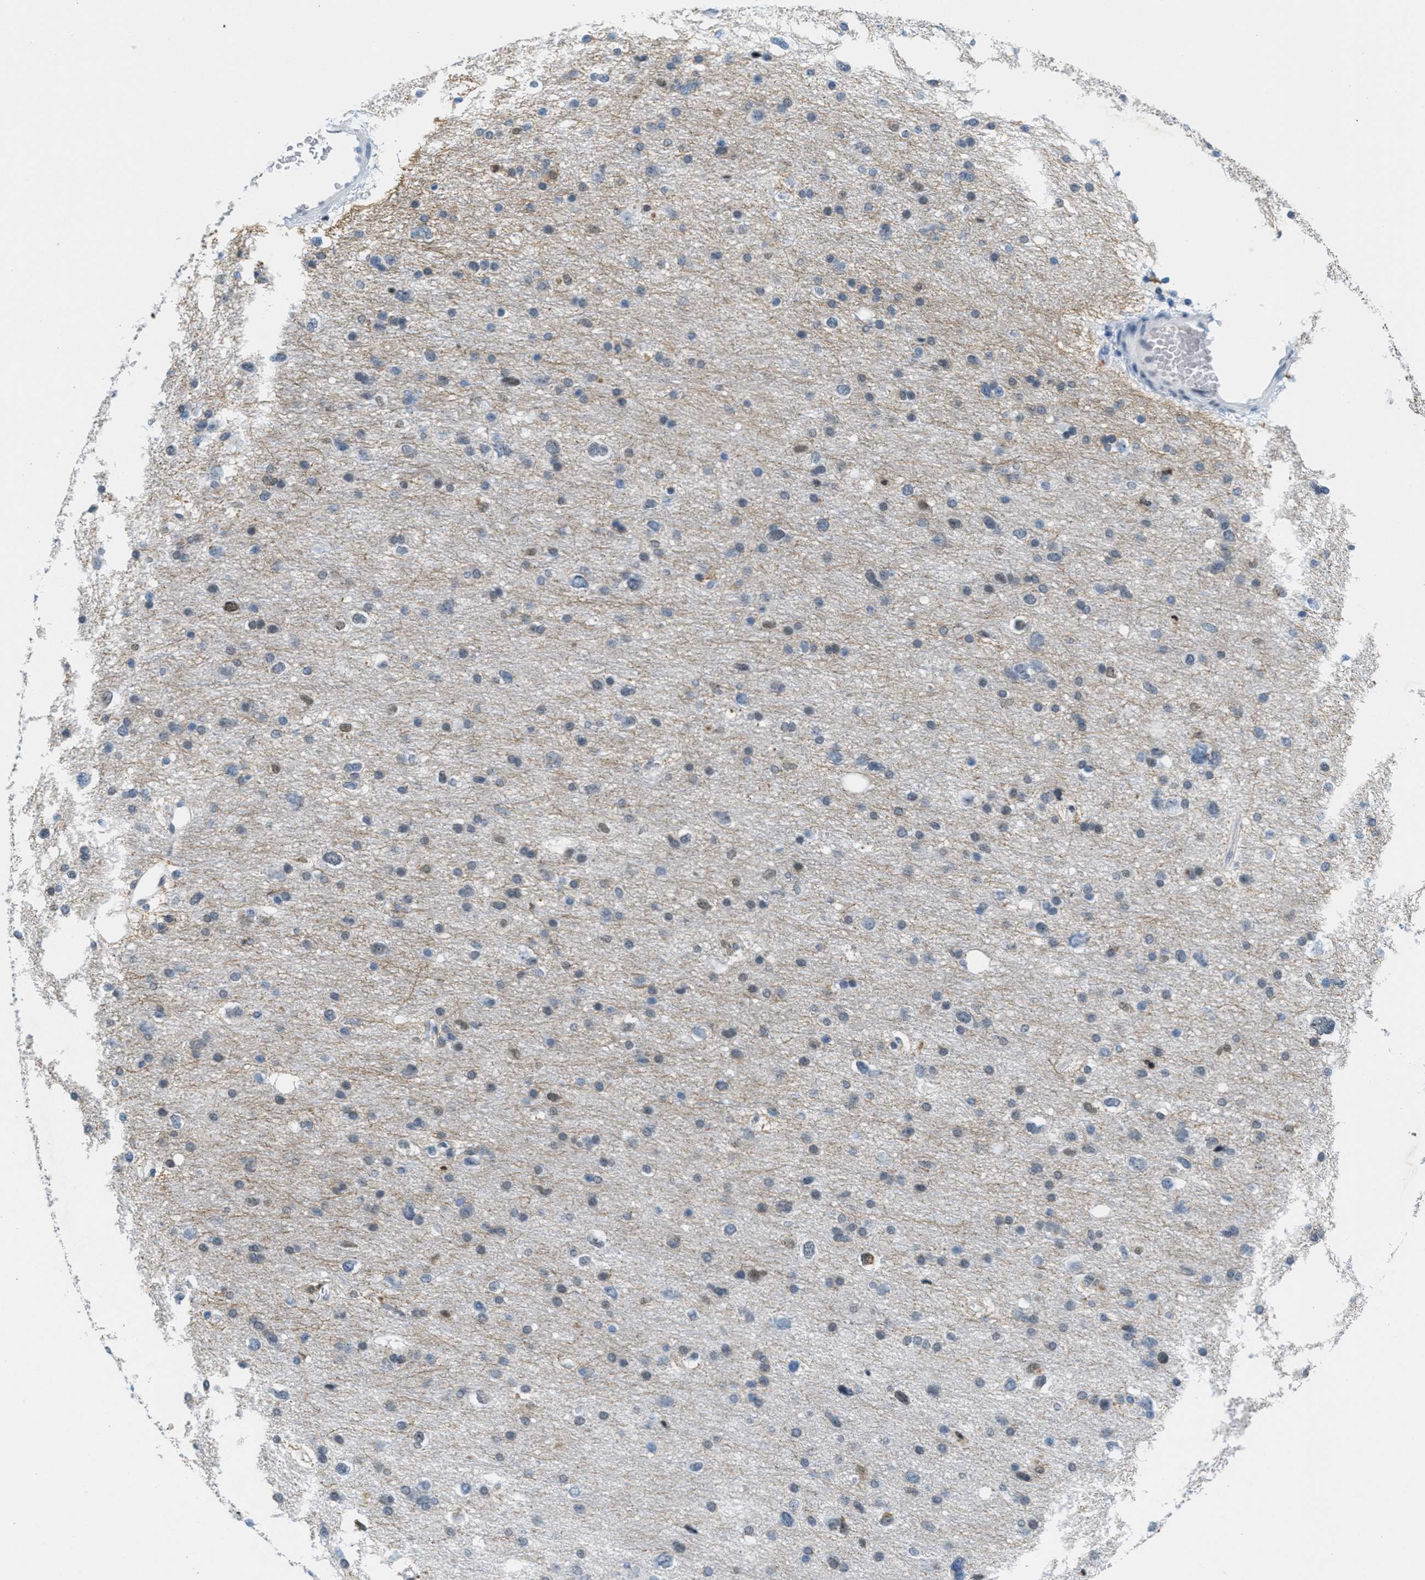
{"staining": {"intensity": "moderate", "quantity": "<25%", "location": "nuclear"}, "tissue": "glioma", "cell_type": "Tumor cells", "image_type": "cancer", "snomed": [{"axis": "morphology", "description": "Glioma, malignant, Low grade"}, {"axis": "topography", "description": "Brain"}], "caption": "This photomicrograph displays IHC staining of human malignant glioma (low-grade), with low moderate nuclear positivity in approximately <25% of tumor cells.", "gene": "HS3ST2", "patient": {"sex": "female", "age": 37}}